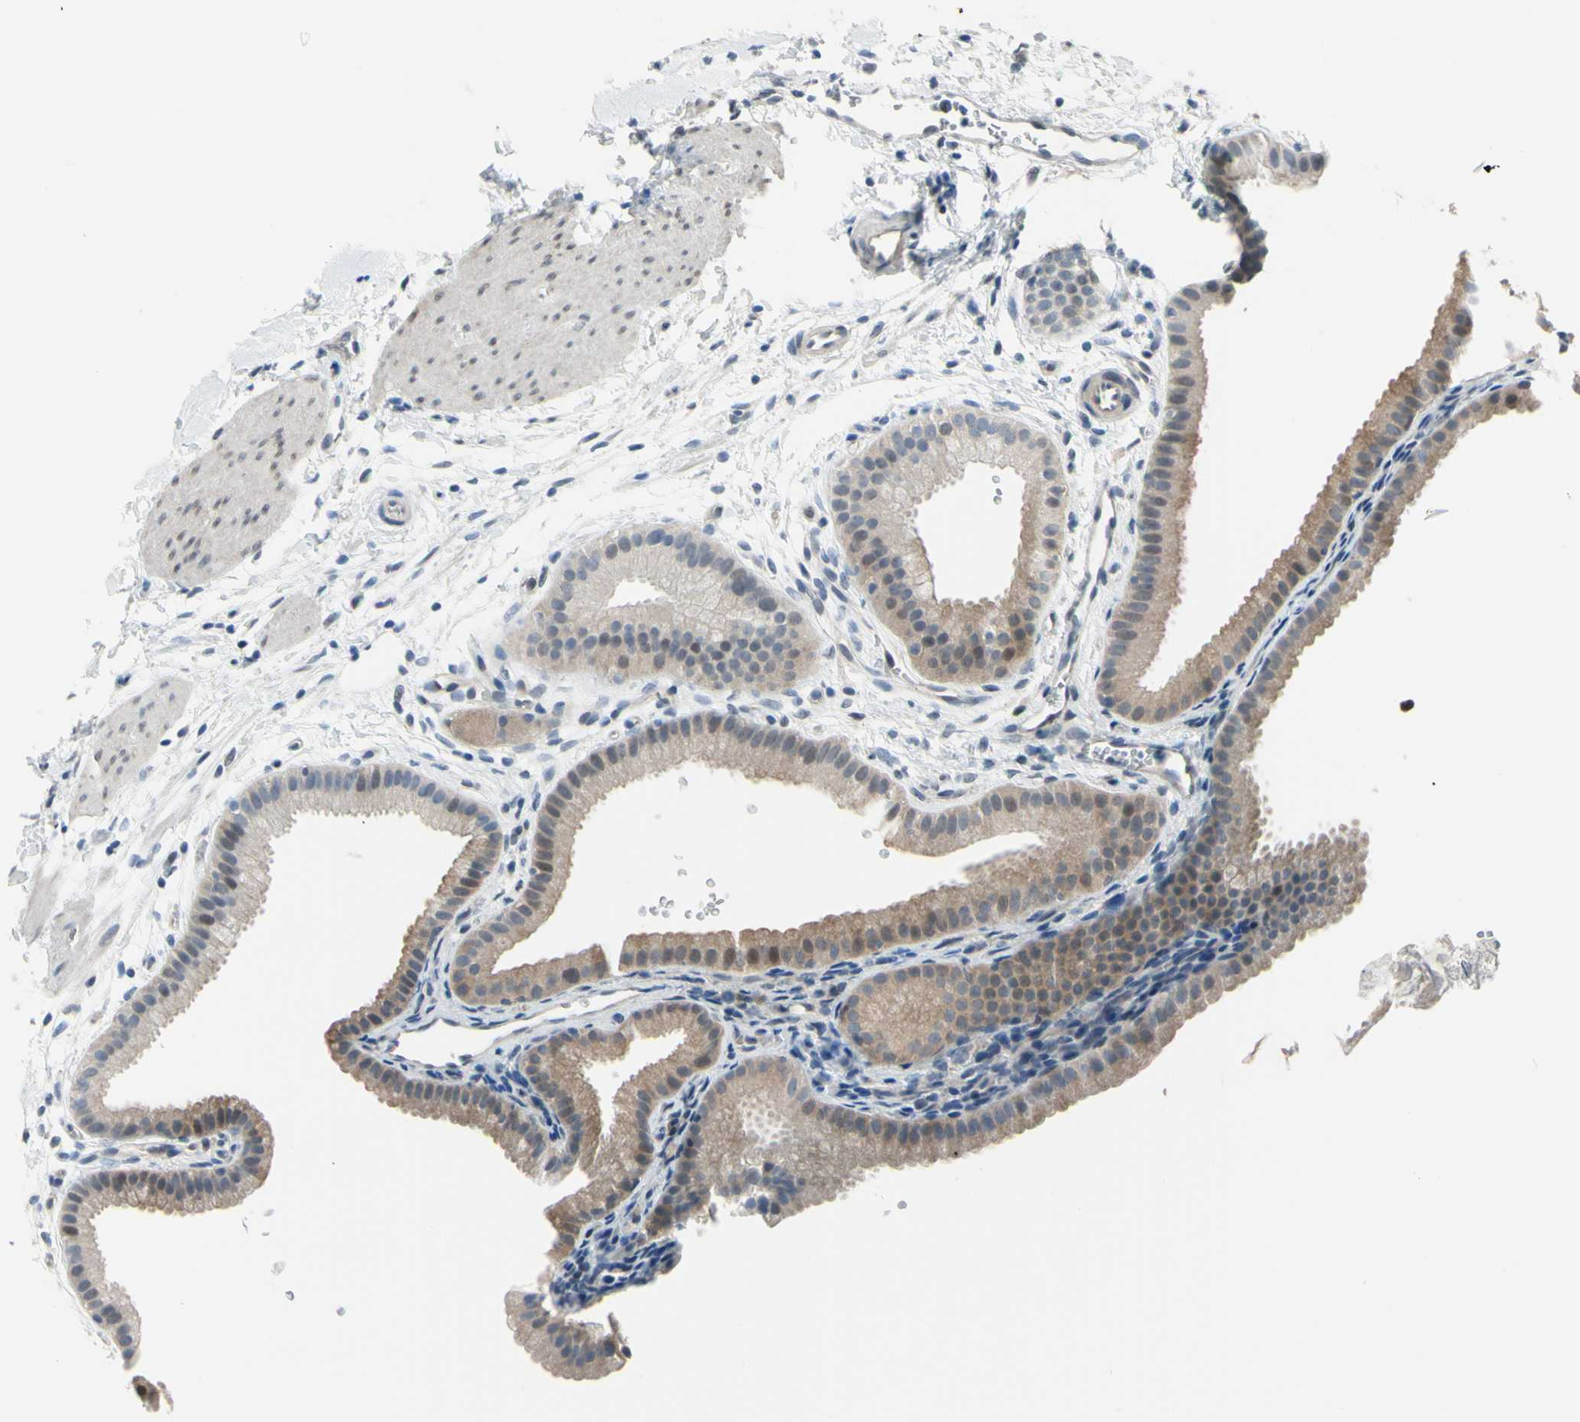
{"staining": {"intensity": "weak", "quantity": ">75%", "location": "cytoplasmic/membranous"}, "tissue": "gallbladder", "cell_type": "Glandular cells", "image_type": "normal", "snomed": [{"axis": "morphology", "description": "Normal tissue, NOS"}, {"axis": "topography", "description": "Gallbladder"}], "caption": "Gallbladder stained with immunohistochemistry (IHC) shows weak cytoplasmic/membranous positivity in about >75% of glandular cells.", "gene": "HSPA4", "patient": {"sex": "female", "age": 64}}